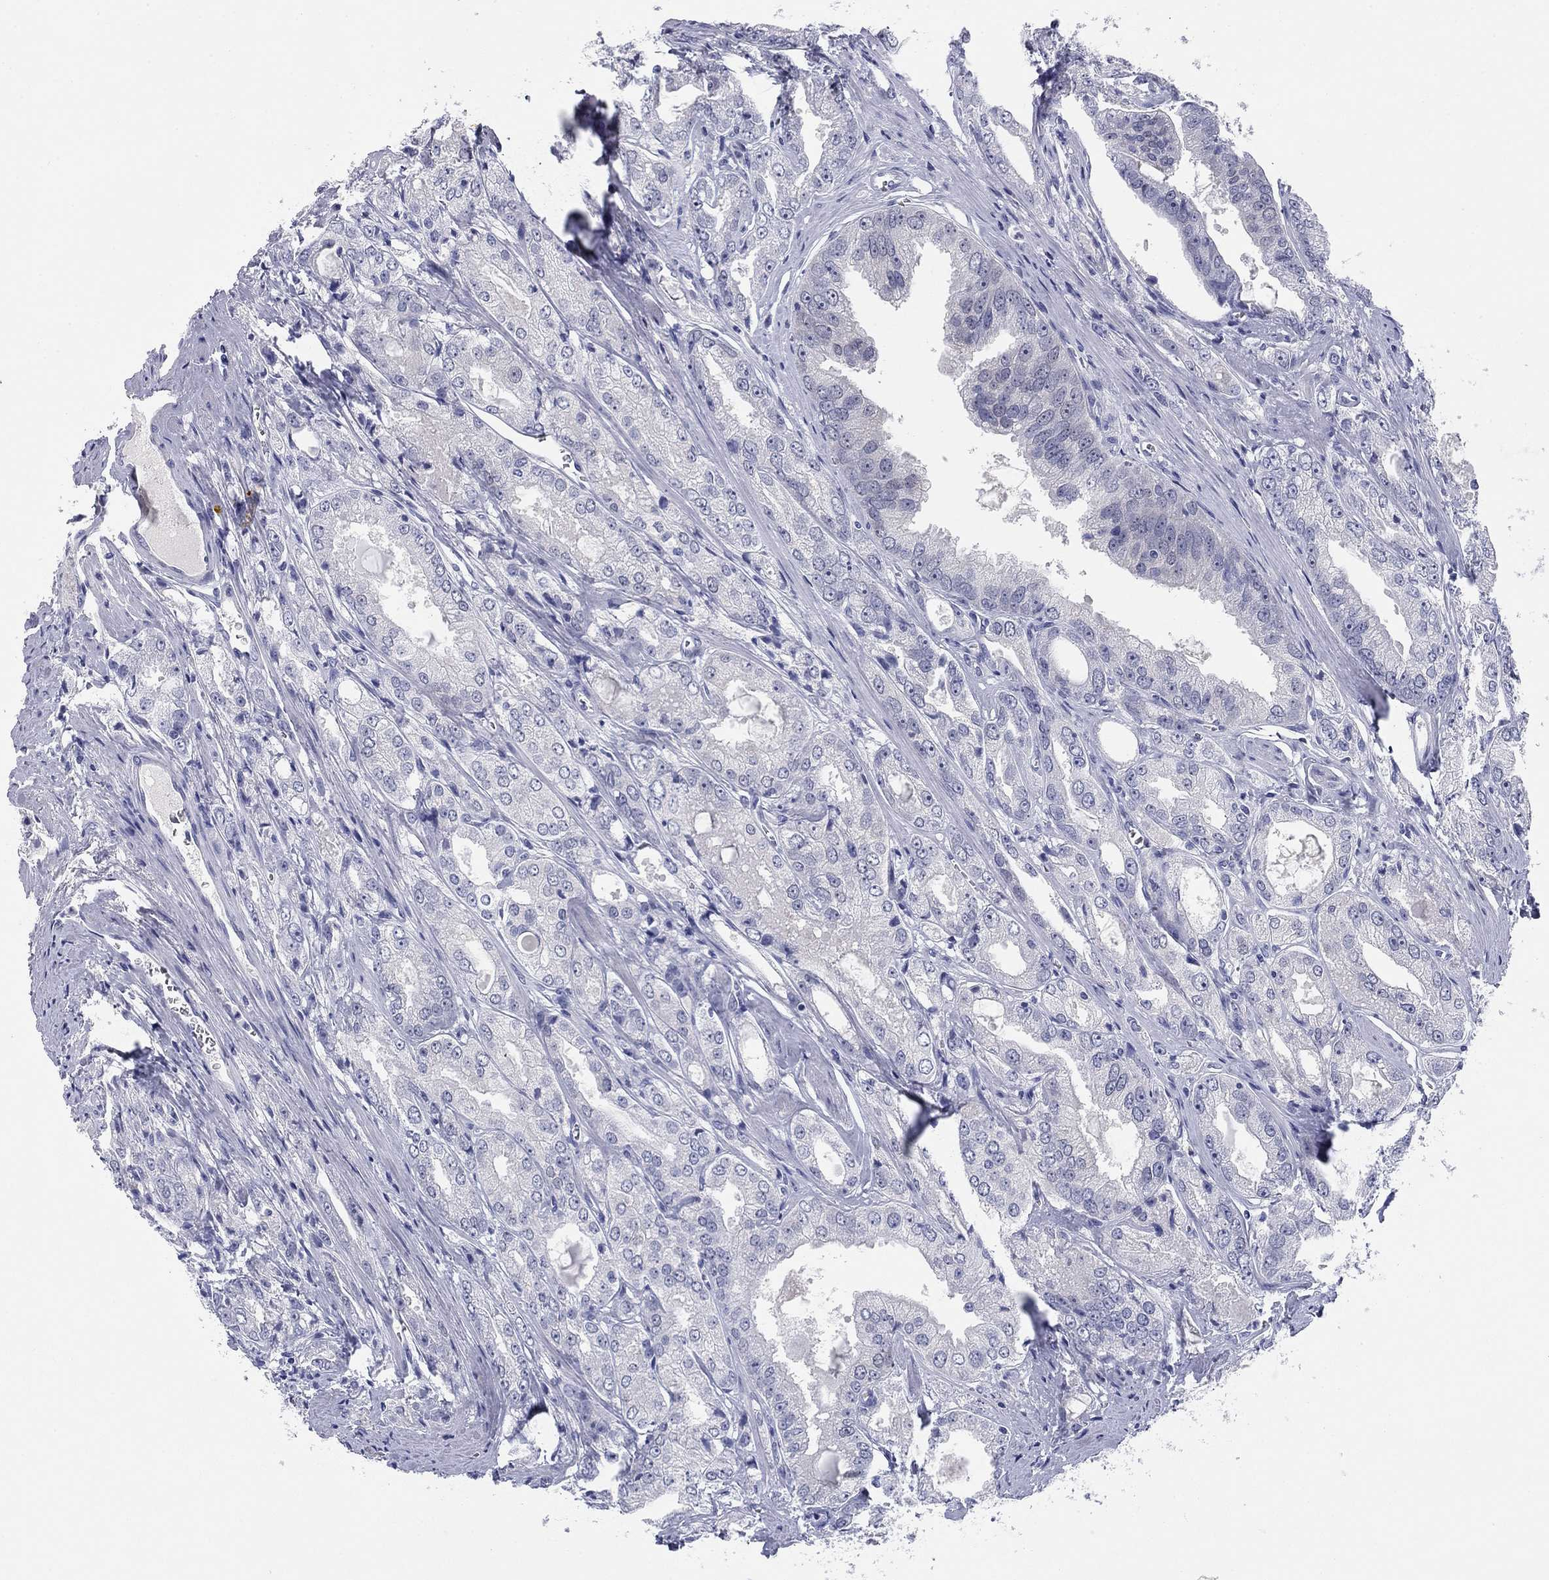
{"staining": {"intensity": "negative", "quantity": "none", "location": "none"}, "tissue": "prostate cancer", "cell_type": "Tumor cells", "image_type": "cancer", "snomed": [{"axis": "morphology", "description": "Adenocarcinoma, NOS"}, {"axis": "morphology", "description": "Adenocarcinoma, High grade"}, {"axis": "topography", "description": "Prostate"}], "caption": "There is no significant staining in tumor cells of prostate cancer (high-grade adenocarcinoma).", "gene": "KCNH1", "patient": {"sex": "male", "age": 70}}